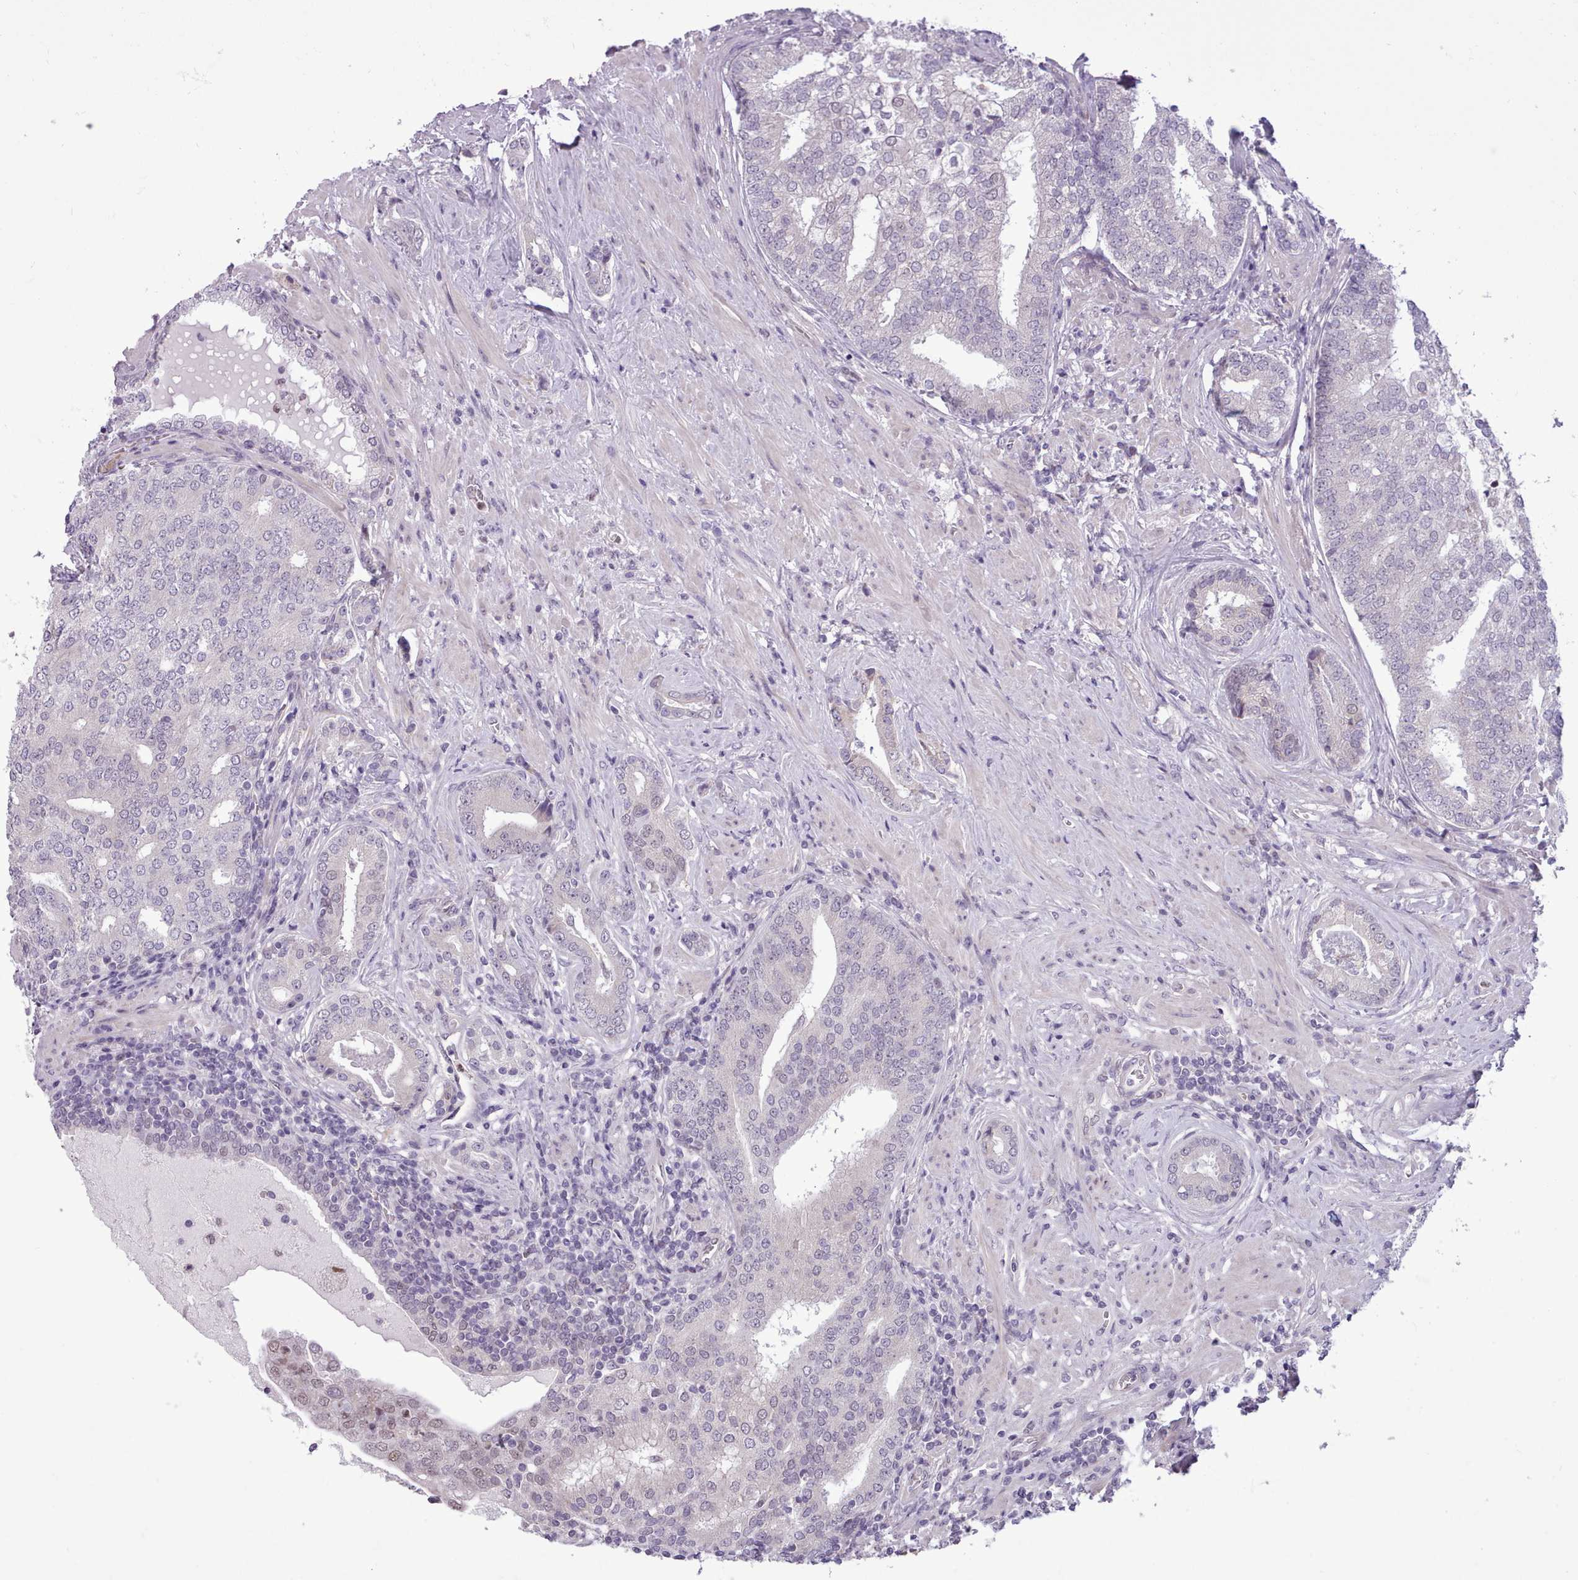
{"staining": {"intensity": "negative", "quantity": "none", "location": "none"}, "tissue": "prostate cancer", "cell_type": "Tumor cells", "image_type": "cancer", "snomed": [{"axis": "morphology", "description": "Adenocarcinoma, High grade"}, {"axis": "topography", "description": "Prostate"}], "caption": "Immunohistochemistry micrograph of neoplastic tissue: prostate adenocarcinoma (high-grade) stained with DAB (3,3'-diaminobenzidine) displays no significant protein expression in tumor cells.", "gene": "SLURP1", "patient": {"sex": "male", "age": 55}}